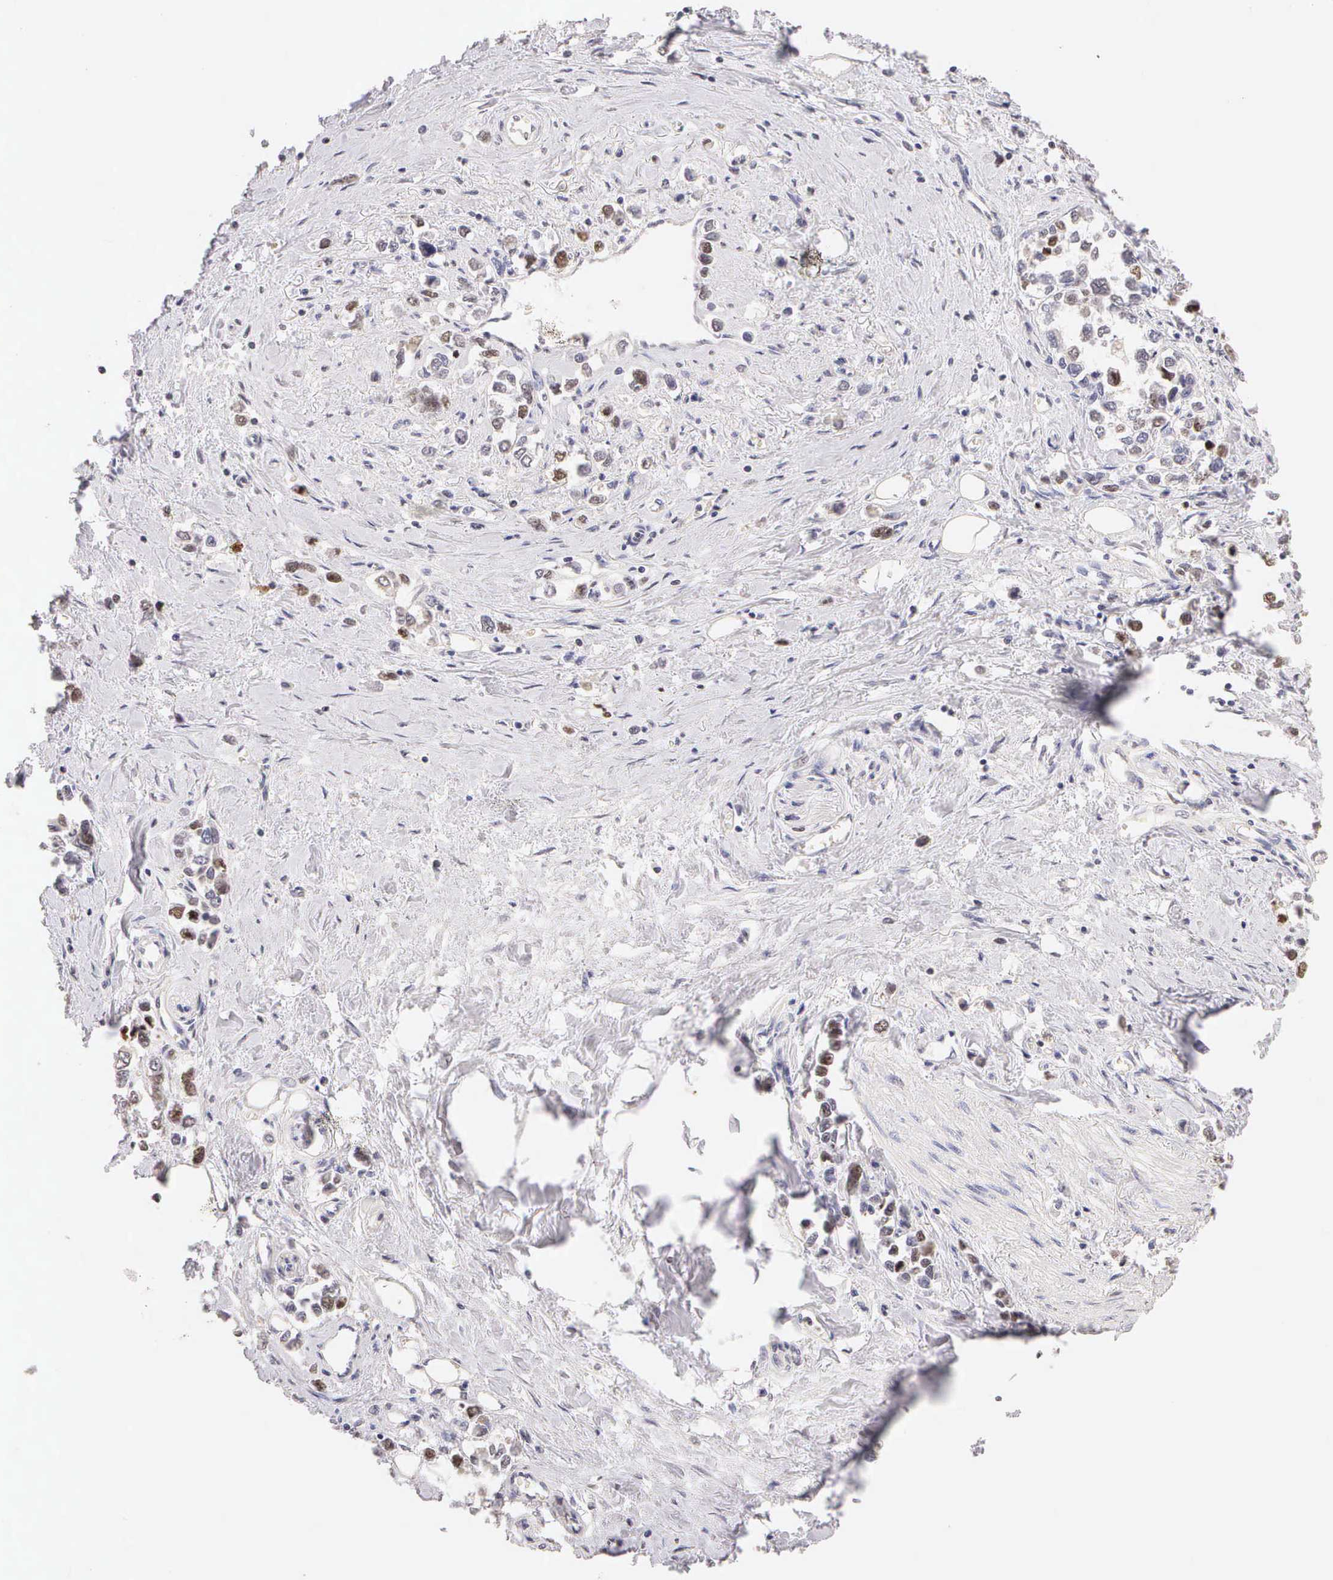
{"staining": {"intensity": "moderate", "quantity": "25%-75%", "location": "nuclear"}, "tissue": "stomach cancer", "cell_type": "Tumor cells", "image_type": "cancer", "snomed": [{"axis": "morphology", "description": "Adenocarcinoma, NOS"}, {"axis": "topography", "description": "Stomach, upper"}], "caption": "Stomach adenocarcinoma stained with DAB (3,3'-diaminobenzidine) immunohistochemistry demonstrates medium levels of moderate nuclear positivity in approximately 25%-75% of tumor cells.", "gene": "MKI67", "patient": {"sex": "male", "age": 76}}